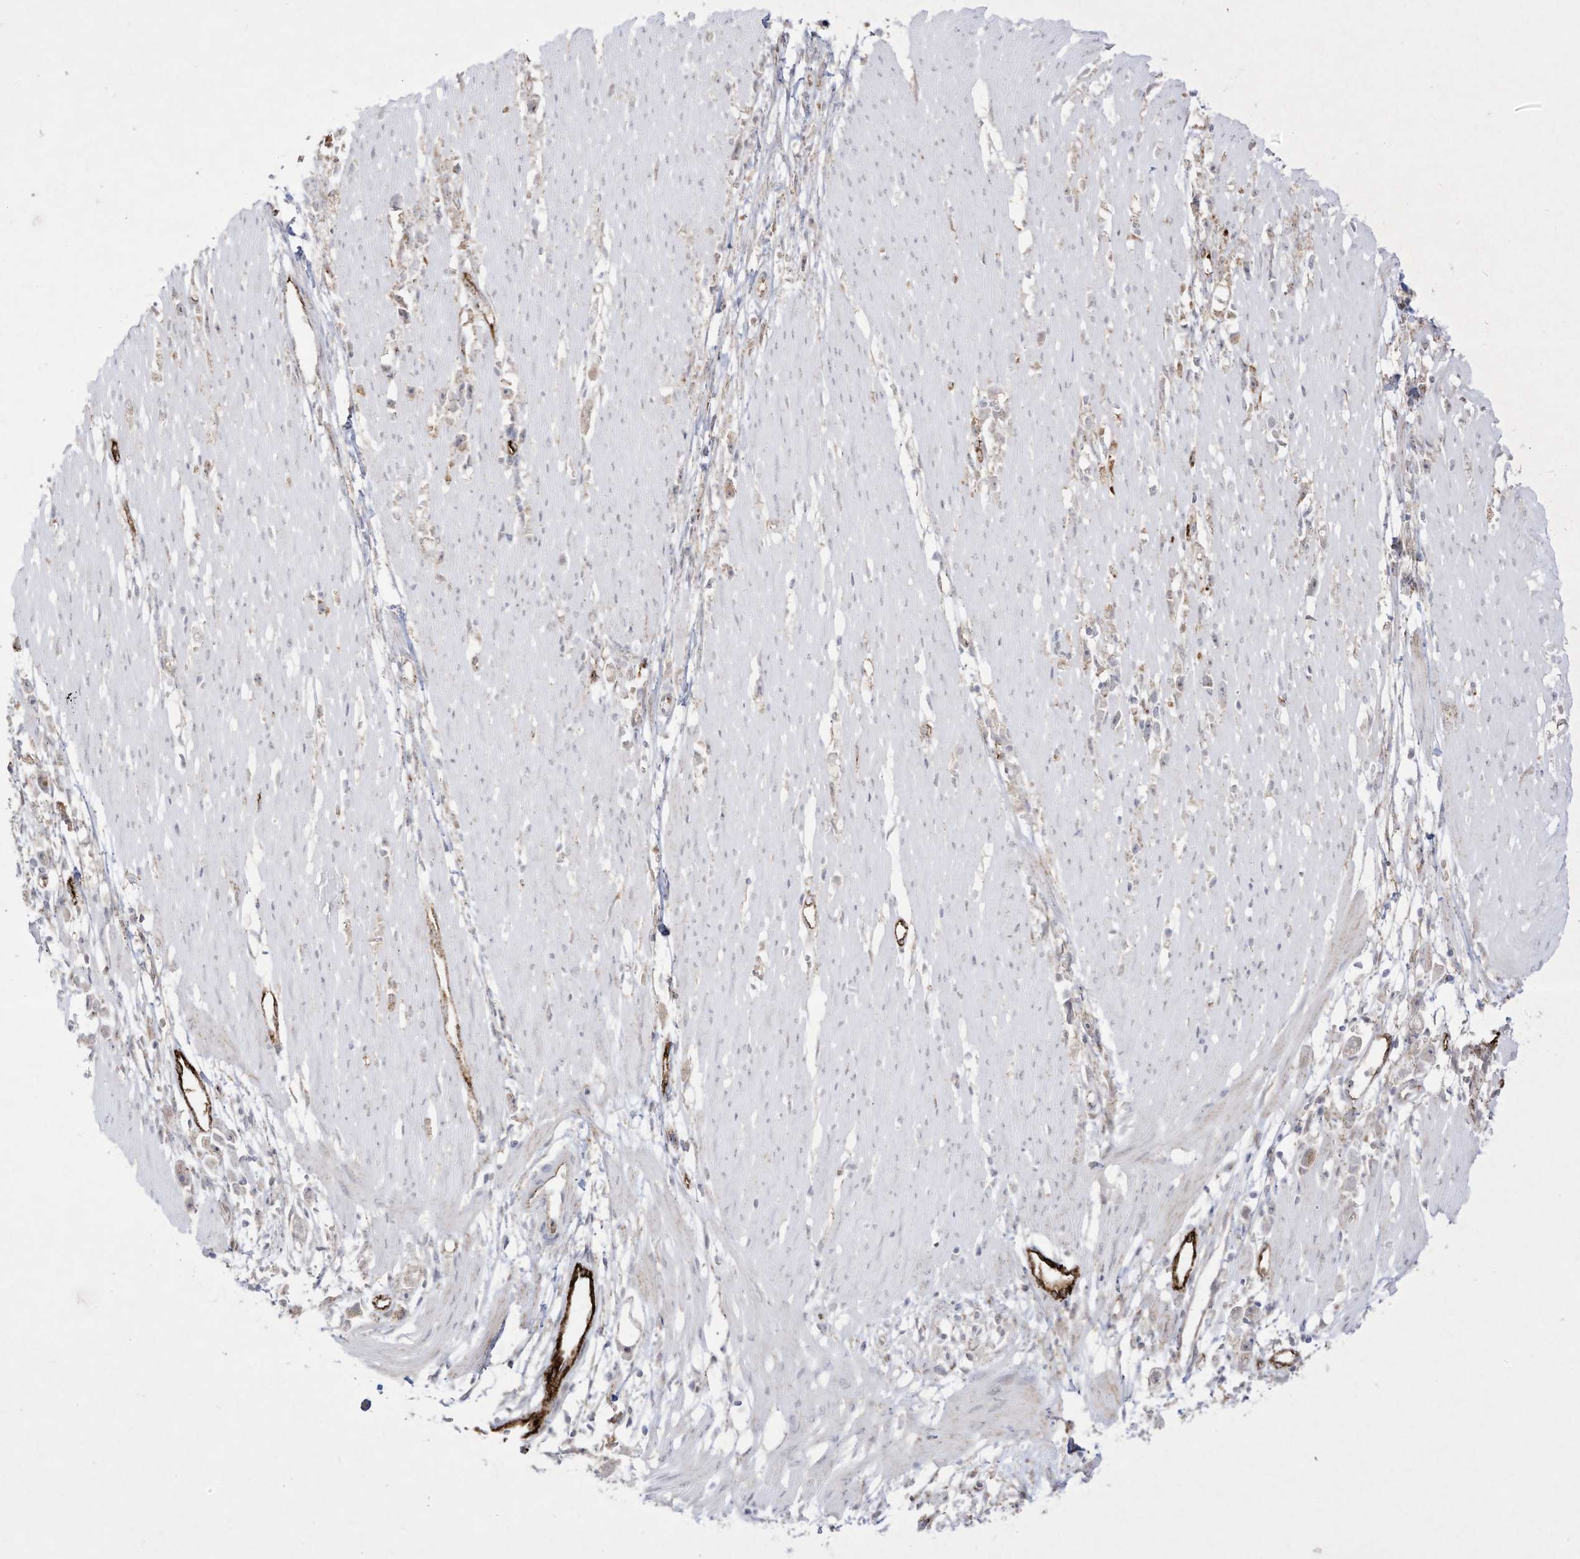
{"staining": {"intensity": "moderate", "quantity": "<25%", "location": "cytoplasmic/membranous"}, "tissue": "stomach cancer", "cell_type": "Tumor cells", "image_type": "cancer", "snomed": [{"axis": "morphology", "description": "Adenocarcinoma, NOS"}, {"axis": "topography", "description": "Stomach"}], "caption": "Brown immunohistochemical staining in adenocarcinoma (stomach) displays moderate cytoplasmic/membranous staining in approximately <25% of tumor cells. The protein of interest is shown in brown color, while the nuclei are stained blue.", "gene": "ZGRF1", "patient": {"sex": "female", "age": 59}}